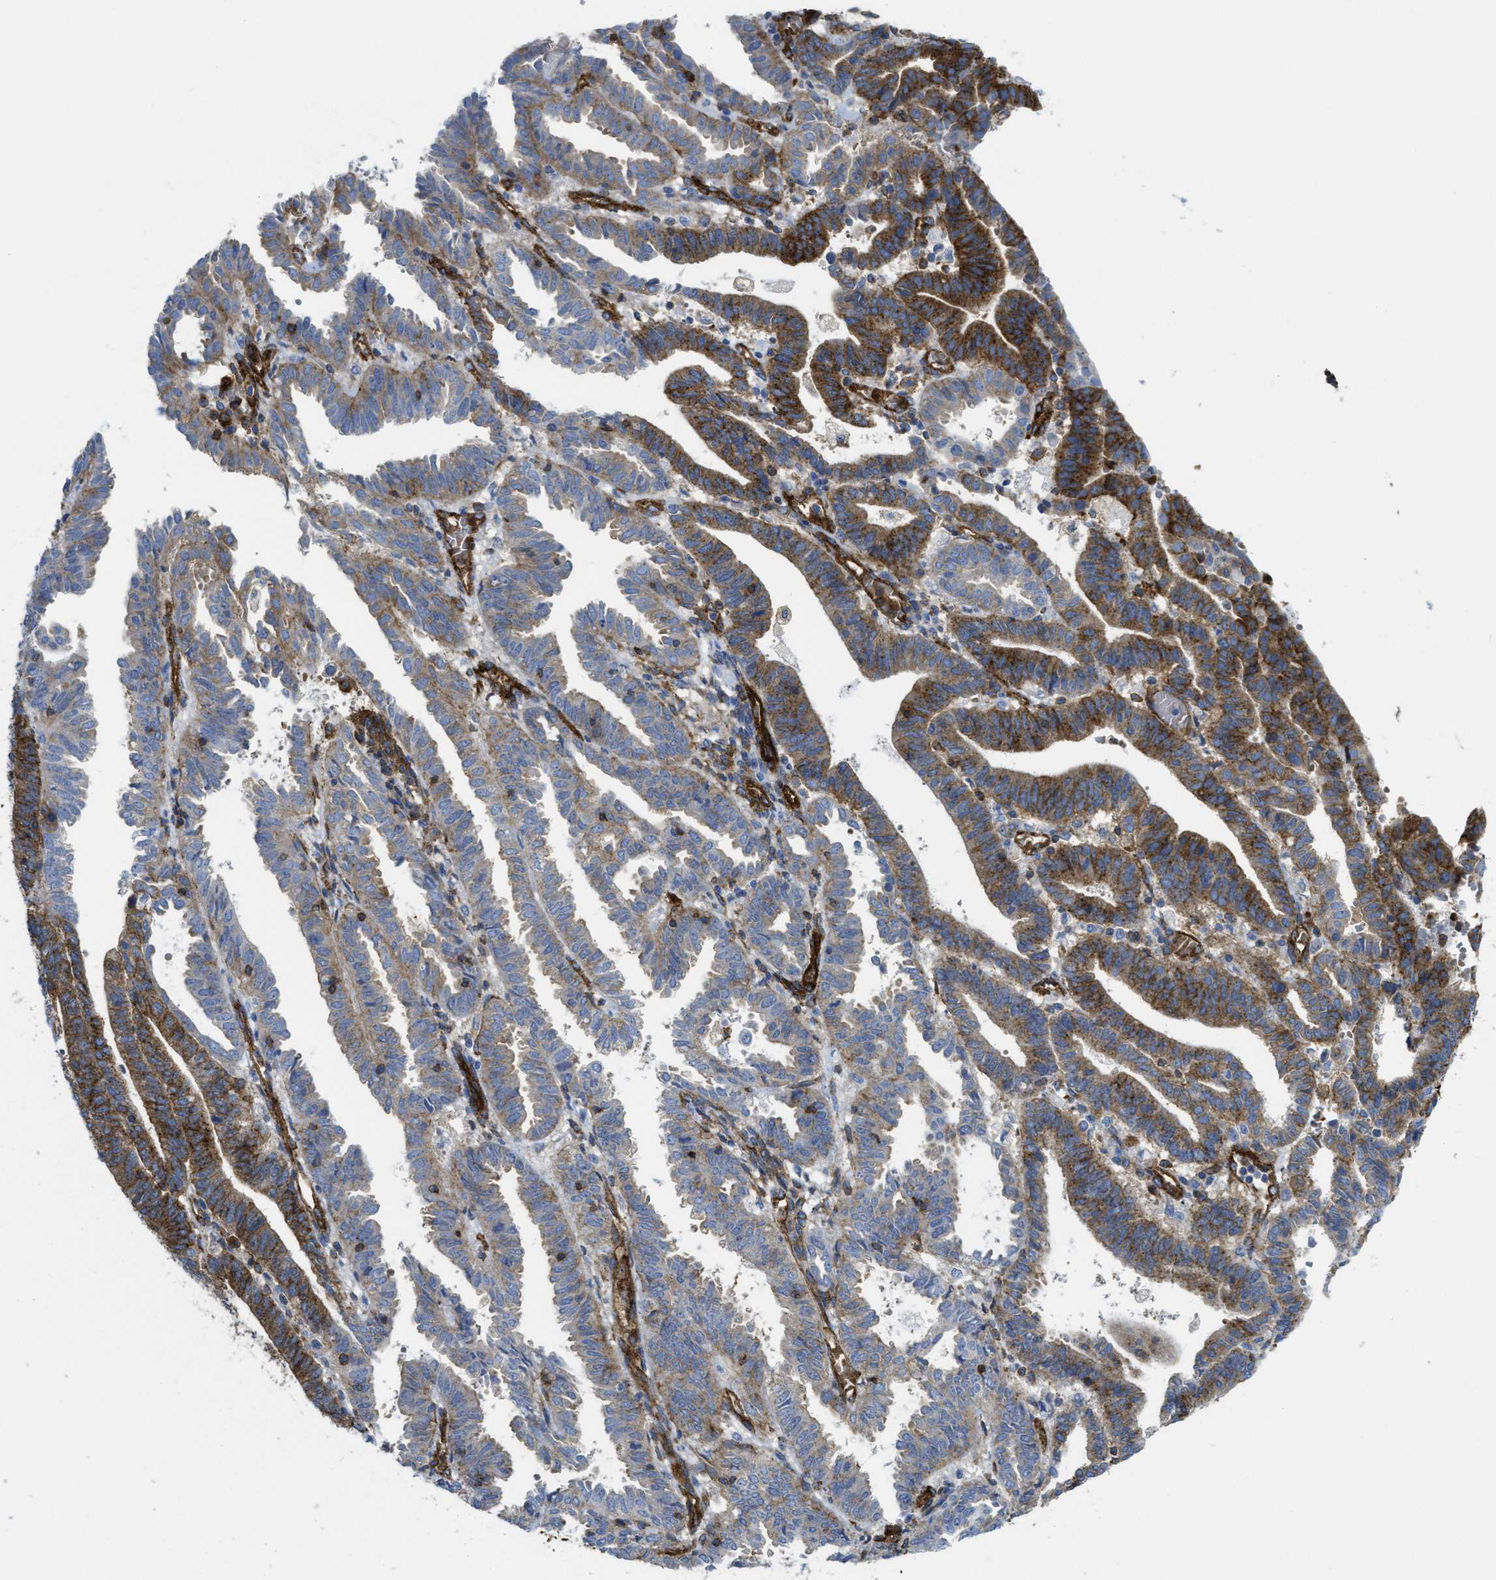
{"staining": {"intensity": "moderate", "quantity": "25%-75%", "location": "cytoplasmic/membranous"}, "tissue": "endometrial cancer", "cell_type": "Tumor cells", "image_type": "cancer", "snomed": [{"axis": "morphology", "description": "Adenocarcinoma, NOS"}, {"axis": "topography", "description": "Uterus"}], "caption": "IHC image of adenocarcinoma (endometrial) stained for a protein (brown), which reveals medium levels of moderate cytoplasmic/membranous staining in about 25%-75% of tumor cells.", "gene": "HIP1", "patient": {"sex": "female", "age": 83}}